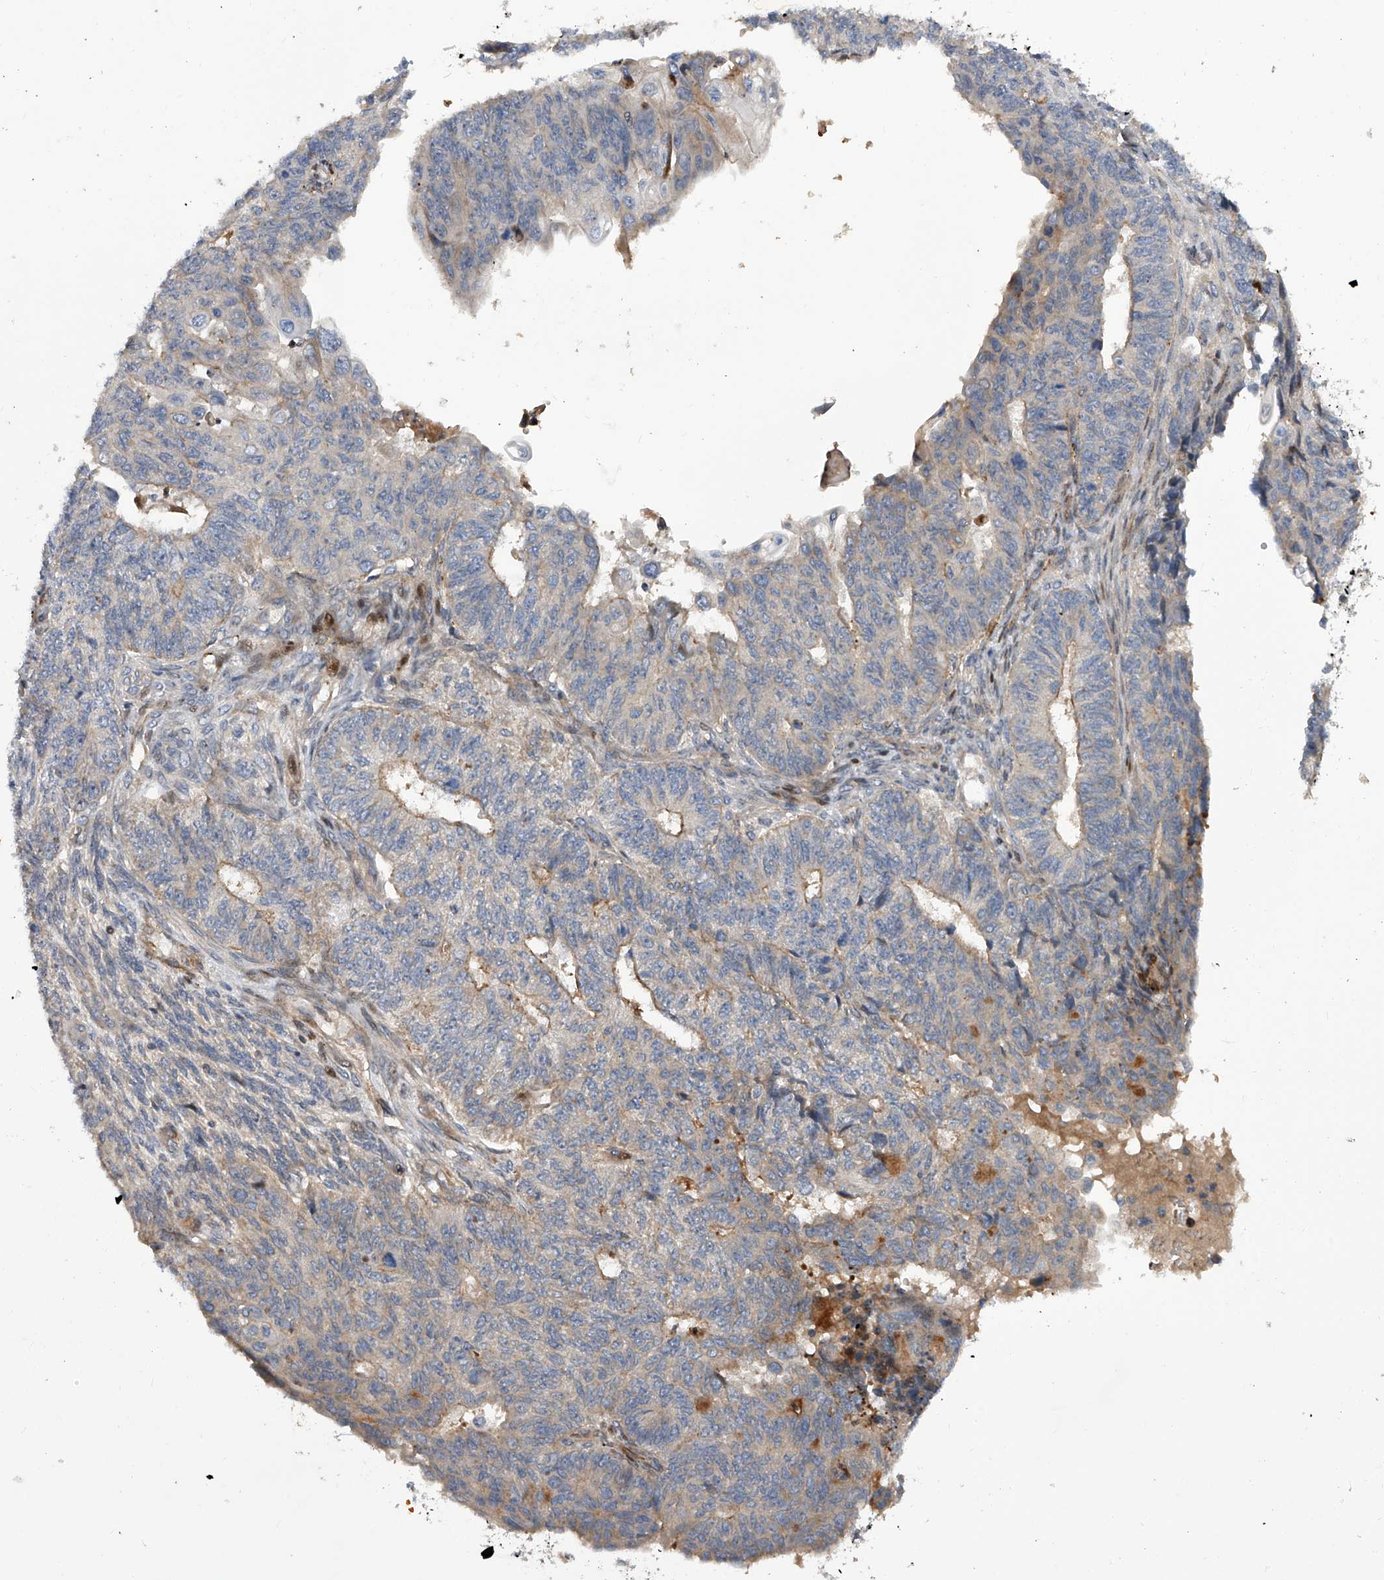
{"staining": {"intensity": "weak", "quantity": "<25%", "location": "cytoplasmic/membranous"}, "tissue": "endometrial cancer", "cell_type": "Tumor cells", "image_type": "cancer", "snomed": [{"axis": "morphology", "description": "Adenocarcinoma, NOS"}, {"axis": "topography", "description": "Endometrium"}], "caption": "This is an immunohistochemistry (IHC) micrograph of adenocarcinoma (endometrial). There is no expression in tumor cells.", "gene": "PDSS2", "patient": {"sex": "female", "age": 32}}